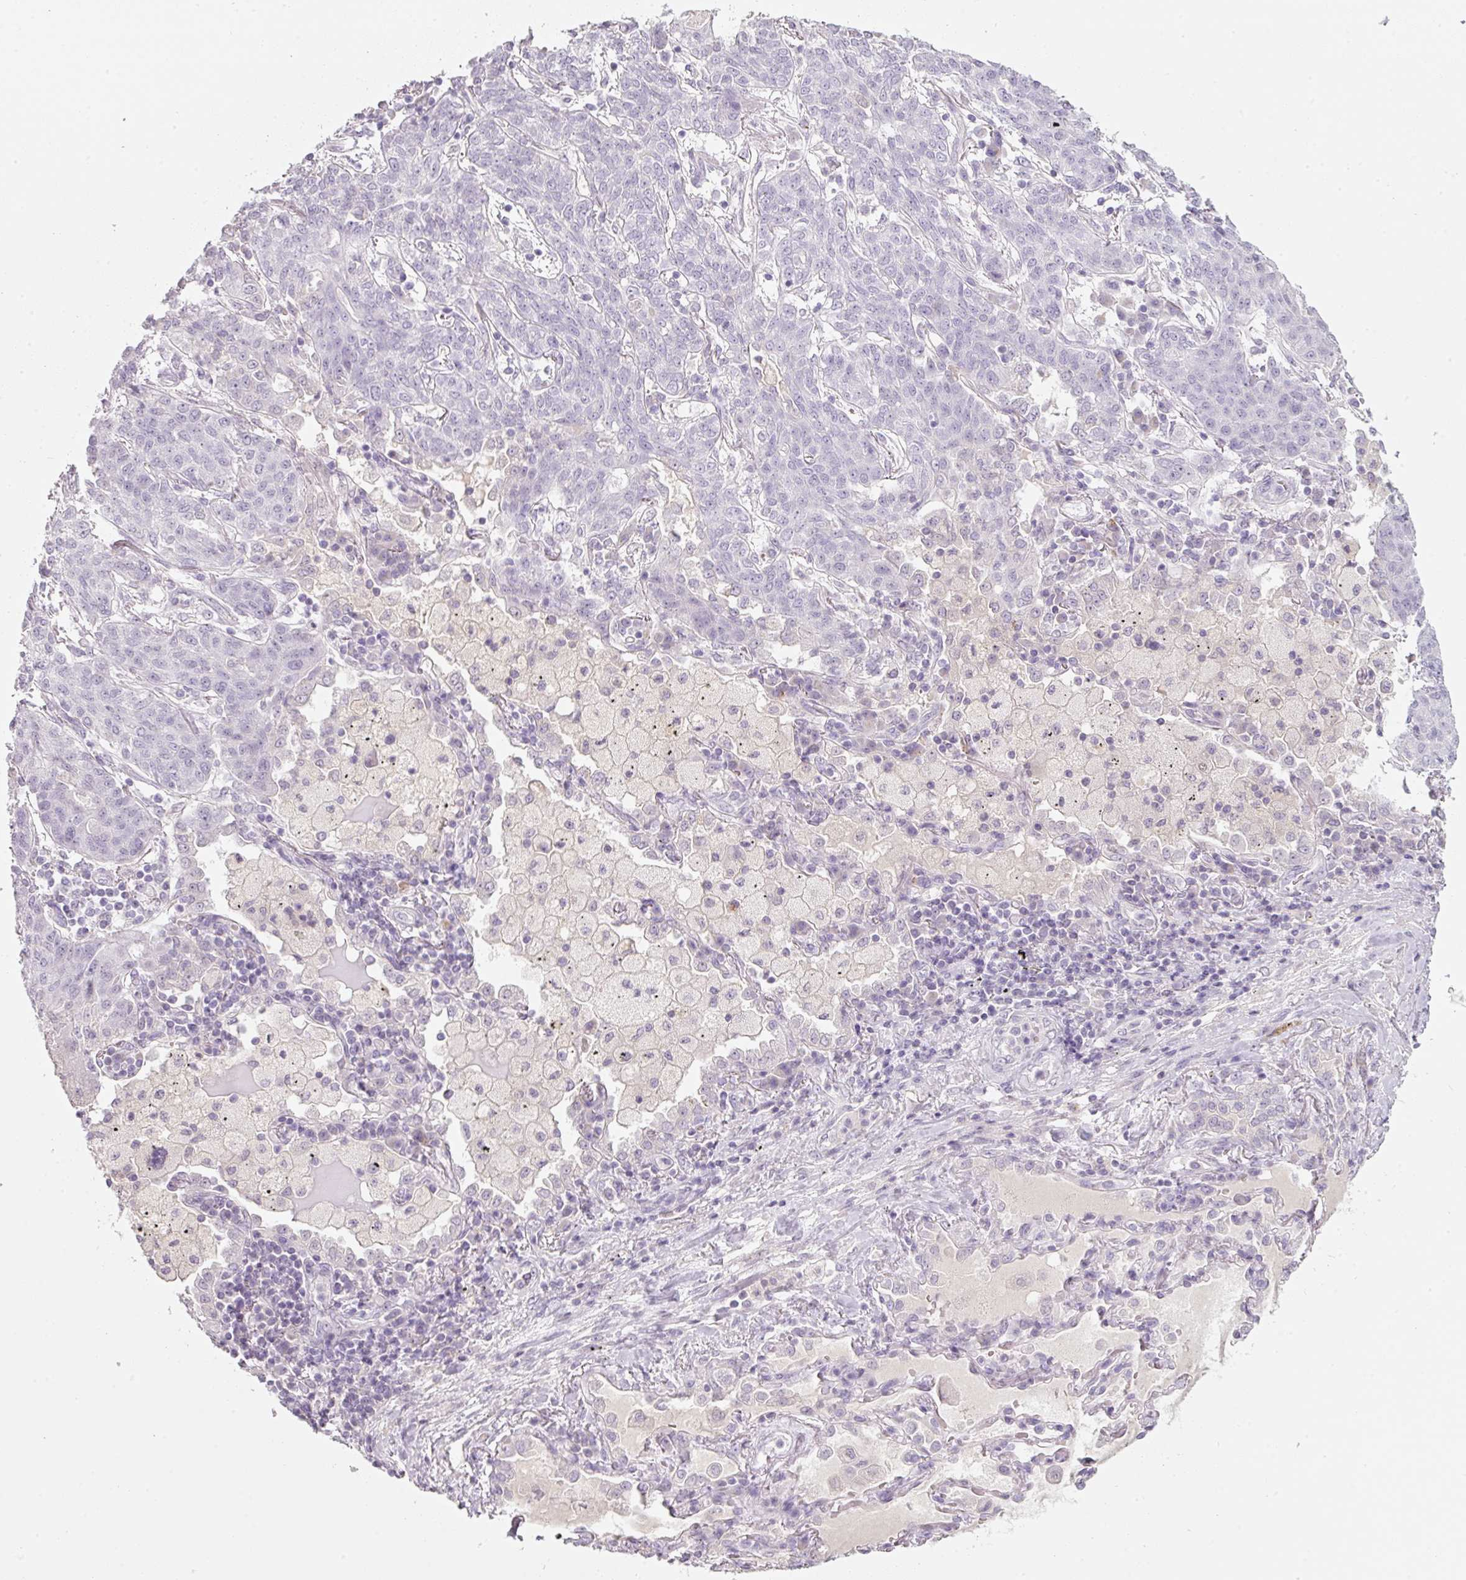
{"staining": {"intensity": "negative", "quantity": "none", "location": "none"}, "tissue": "lung cancer", "cell_type": "Tumor cells", "image_type": "cancer", "snomed": [{"axis": "morphology", "description": "Squamous cell carcinoma, NOS"}, {"axis": "topography", "description": "Lung"}], "caption": "DAB (3,3'-diaminobenzidine) immunohistochemical staining of lung cancer (squamous cell carcinoma) displays no significant positivity in tumor cells.", "gene": "ENSG00000206549", "patient": {"sex": "female", "age": 70}}